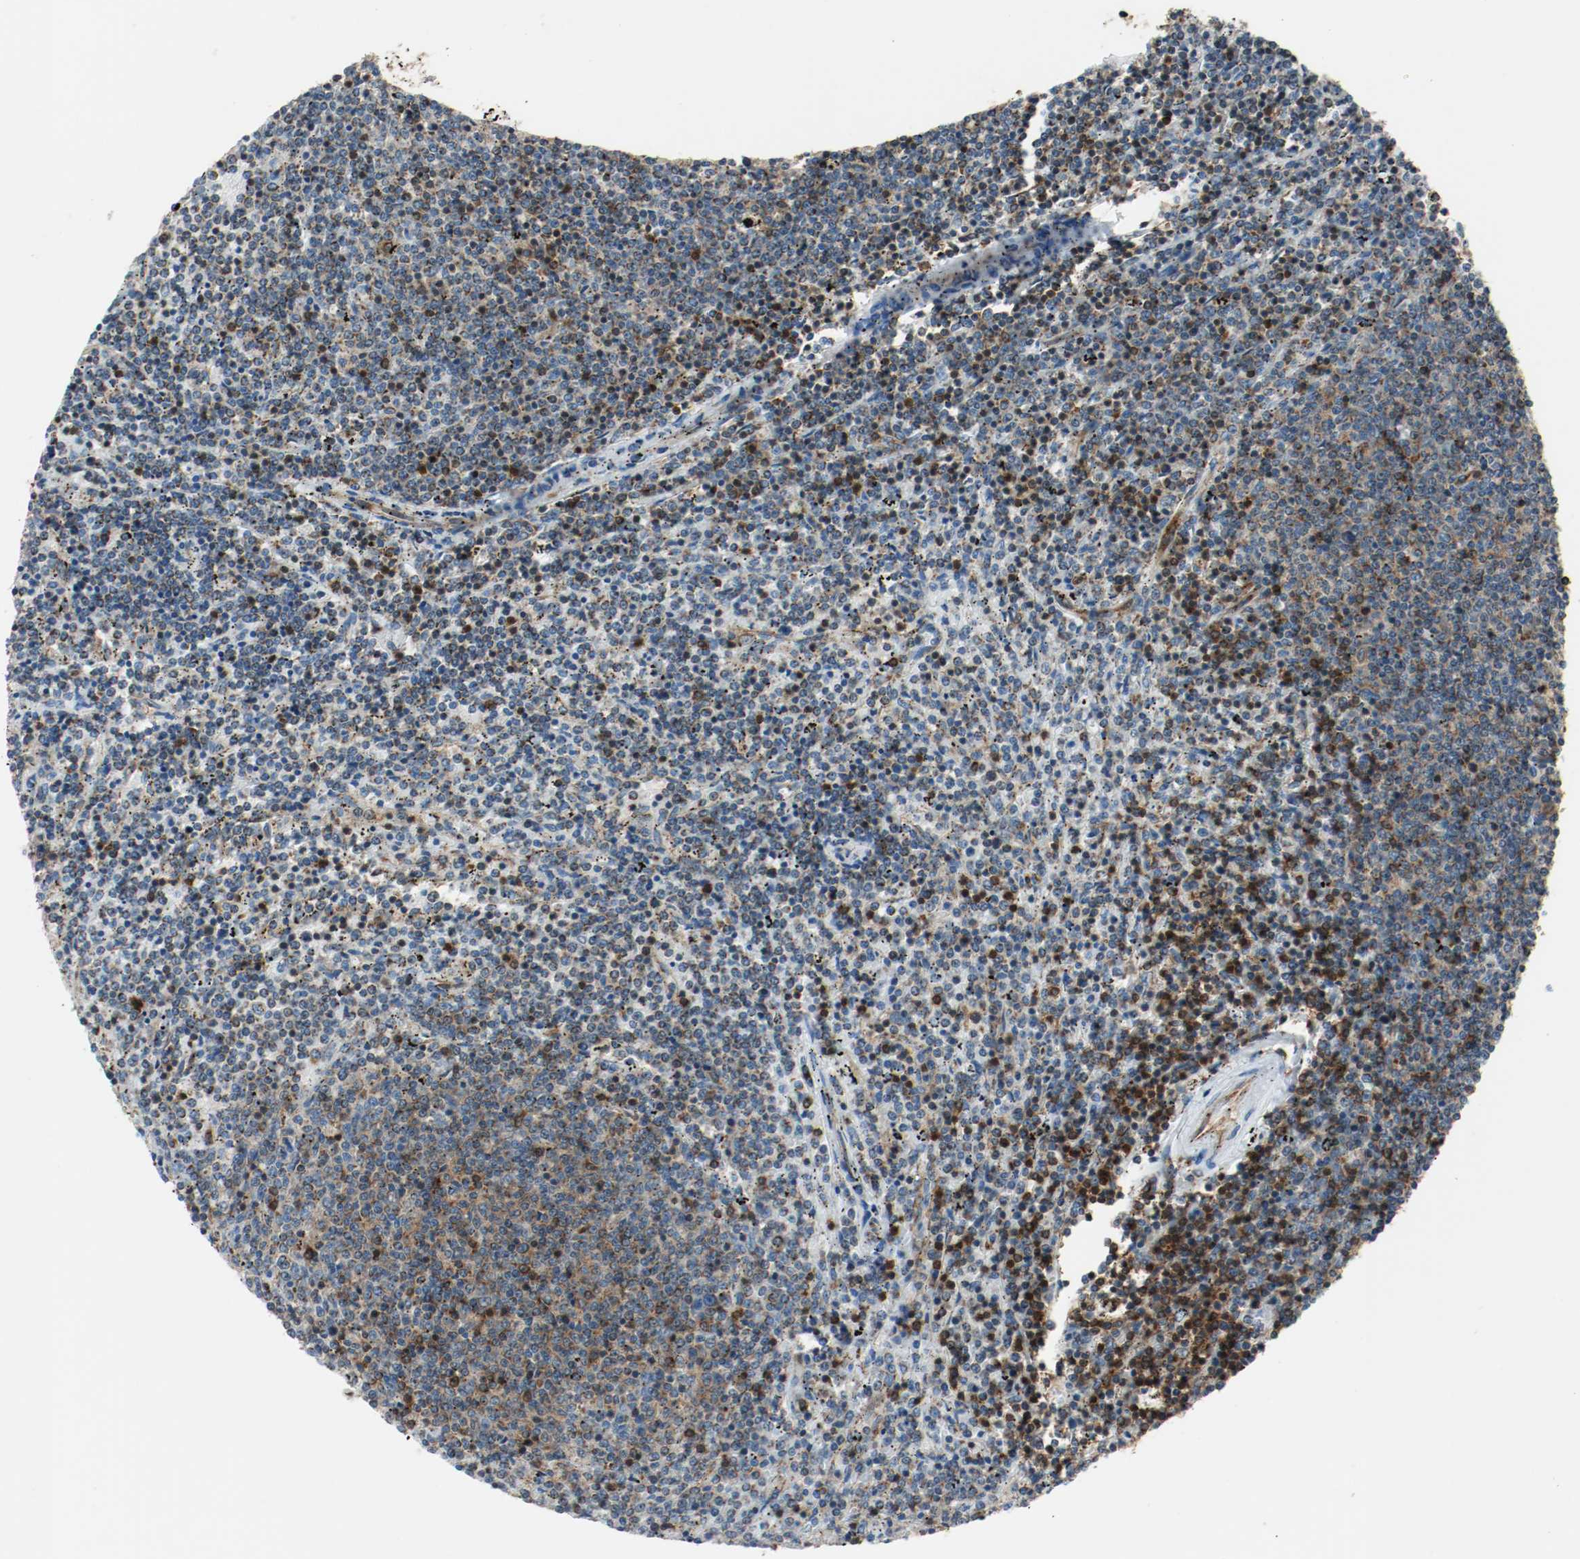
{"staining": {"intensity": "strong", "quantity": "<25%", "location": "cytoplasmic/membranous"}, "tissue": "lymphoma", "cell_type": "Tumor cells", "image_type": "cancer", "snomed": [{"axis": "morphology", "description": "Malignant lymphoma, non-Hodgkin's type, Low grade"}, {"axis": "topography", "description": "Spleen"}], "caption": "An immunohistochemistry histopathology image of neoplastic tissue is shown. Protein staining in brown shows strong cytoplasmic/membranous positivity in lymphoma within tumor cells. (DAB (3,3'-diaminobenzidine) IHC with brightfield microscopy, high magnification).", "gene": "PLCG1", "patient": {"sex": "female", "age": 50}}